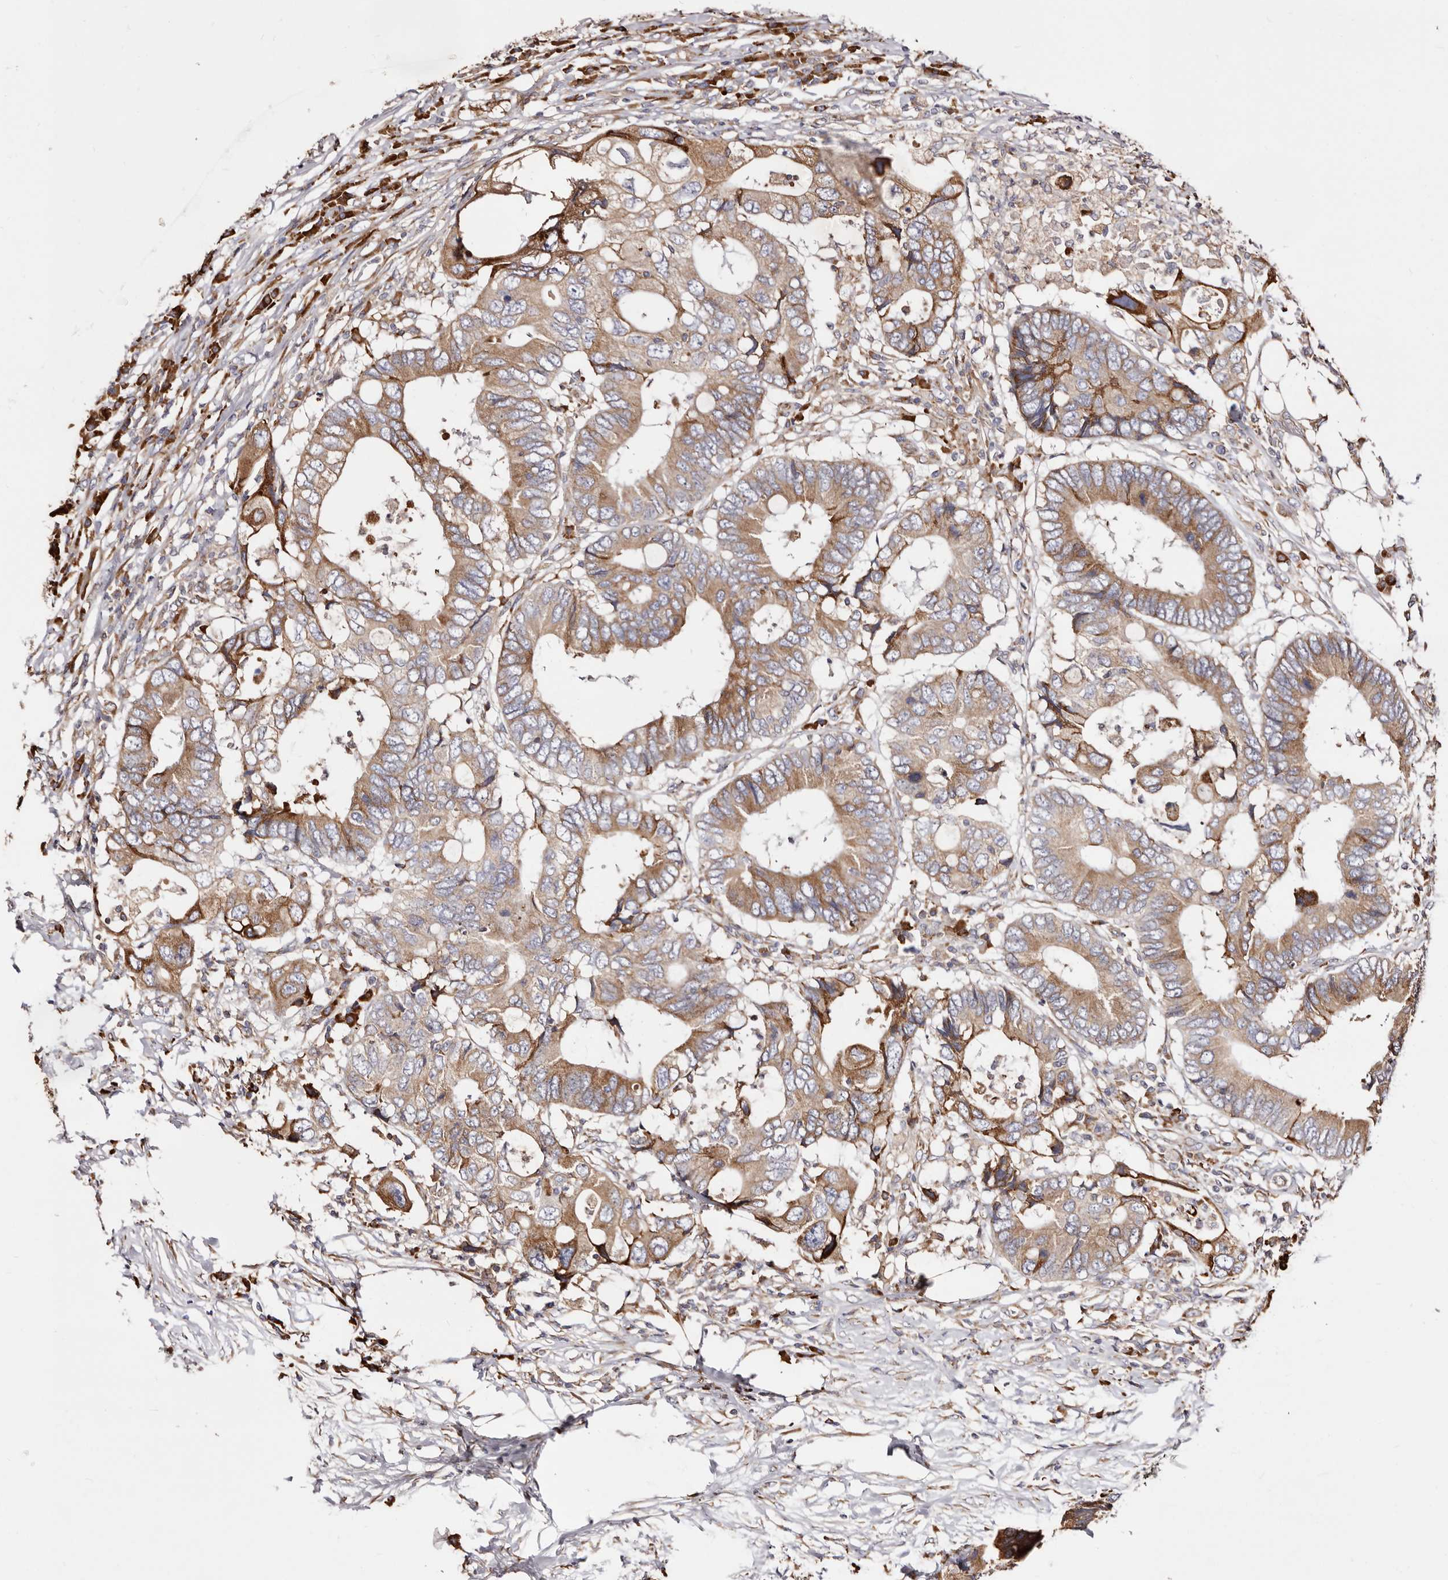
{"staining": {"intensity": "moderate", "quantity": ">75%", "location": "cytoplasmic/membranous"}, "tissue": "colorectal cancer", "cell_type": "Tumor cells", "image_type": "cancer", "snomed": [{"axis": "morphology", "description": "Adenocarcinoma, NOS"}, {"axis": "topography", "description": "Colon"}], "caption": "A histopathology image of adenocarcinoma (colorectal) stained for a protein displays moderate cytoplasmic/membranous brown staining in tumor cells.", "gene": "ACBD6", "patient": {"sex": "male", "age": 71}}